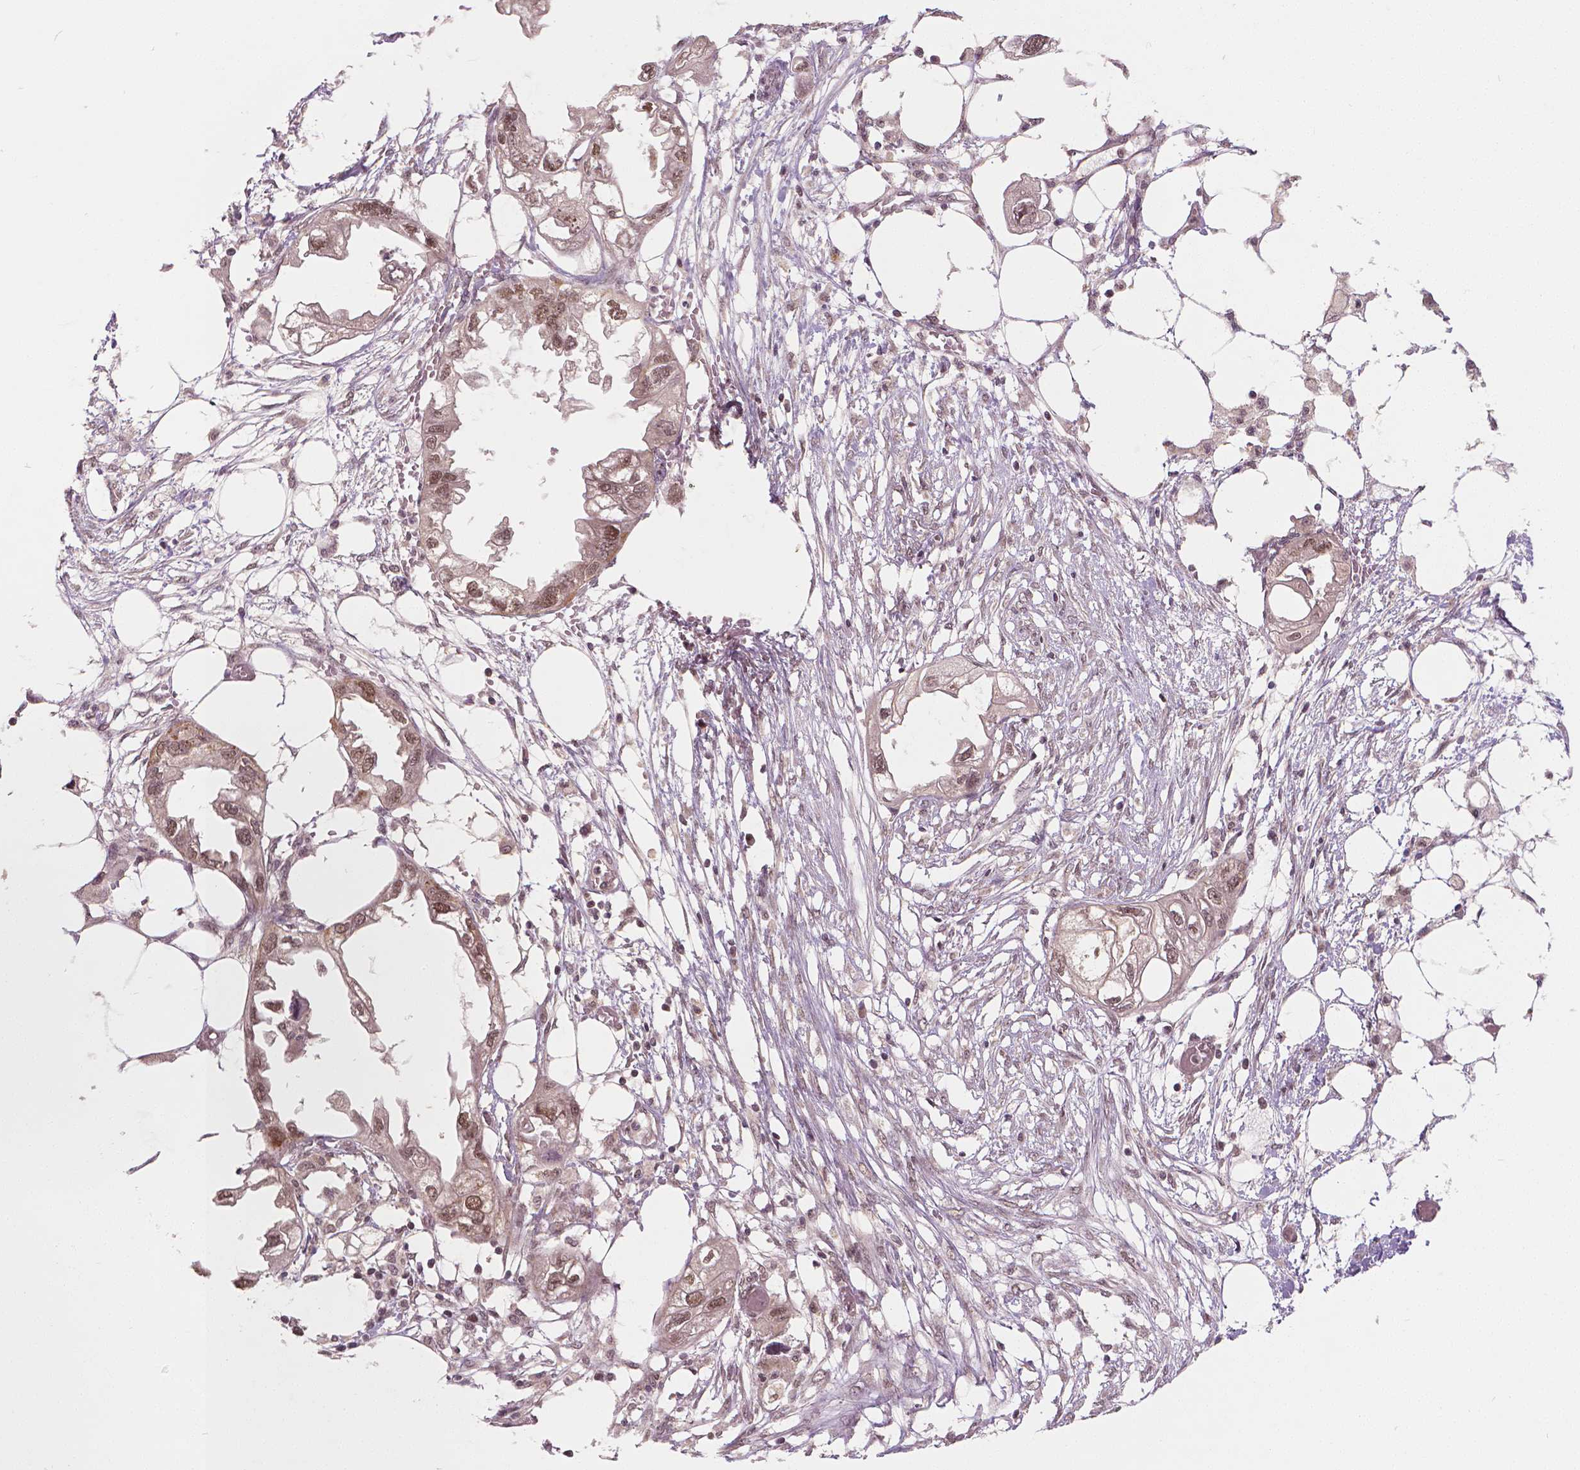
{"staining": {"intensity": "moderate", "quantity": ">75%", "location": "nuclear"}, "tissue": "endometrial cancer", "cell_type": "Tumor cells", "image_type": "cancer", "snomed": [{"axis": "morphology", "description": "Adenocarcinoma, NOS"}, {"axis": "morphology", "description": "Adenocarcinoma, metastatic, NOS"}, {"axis": "topography", "description": "Adipose tissue"}, {"axis": "topography", "description": "Endometrium"}], "caption": "Moderate nuclear staining for a protein is appreciated in about >75% of tumor cells of adenocarcinoma (endometrial) using IHC.", "gene": "NSD2", "patient": {"sex": "female", "age": 67}}